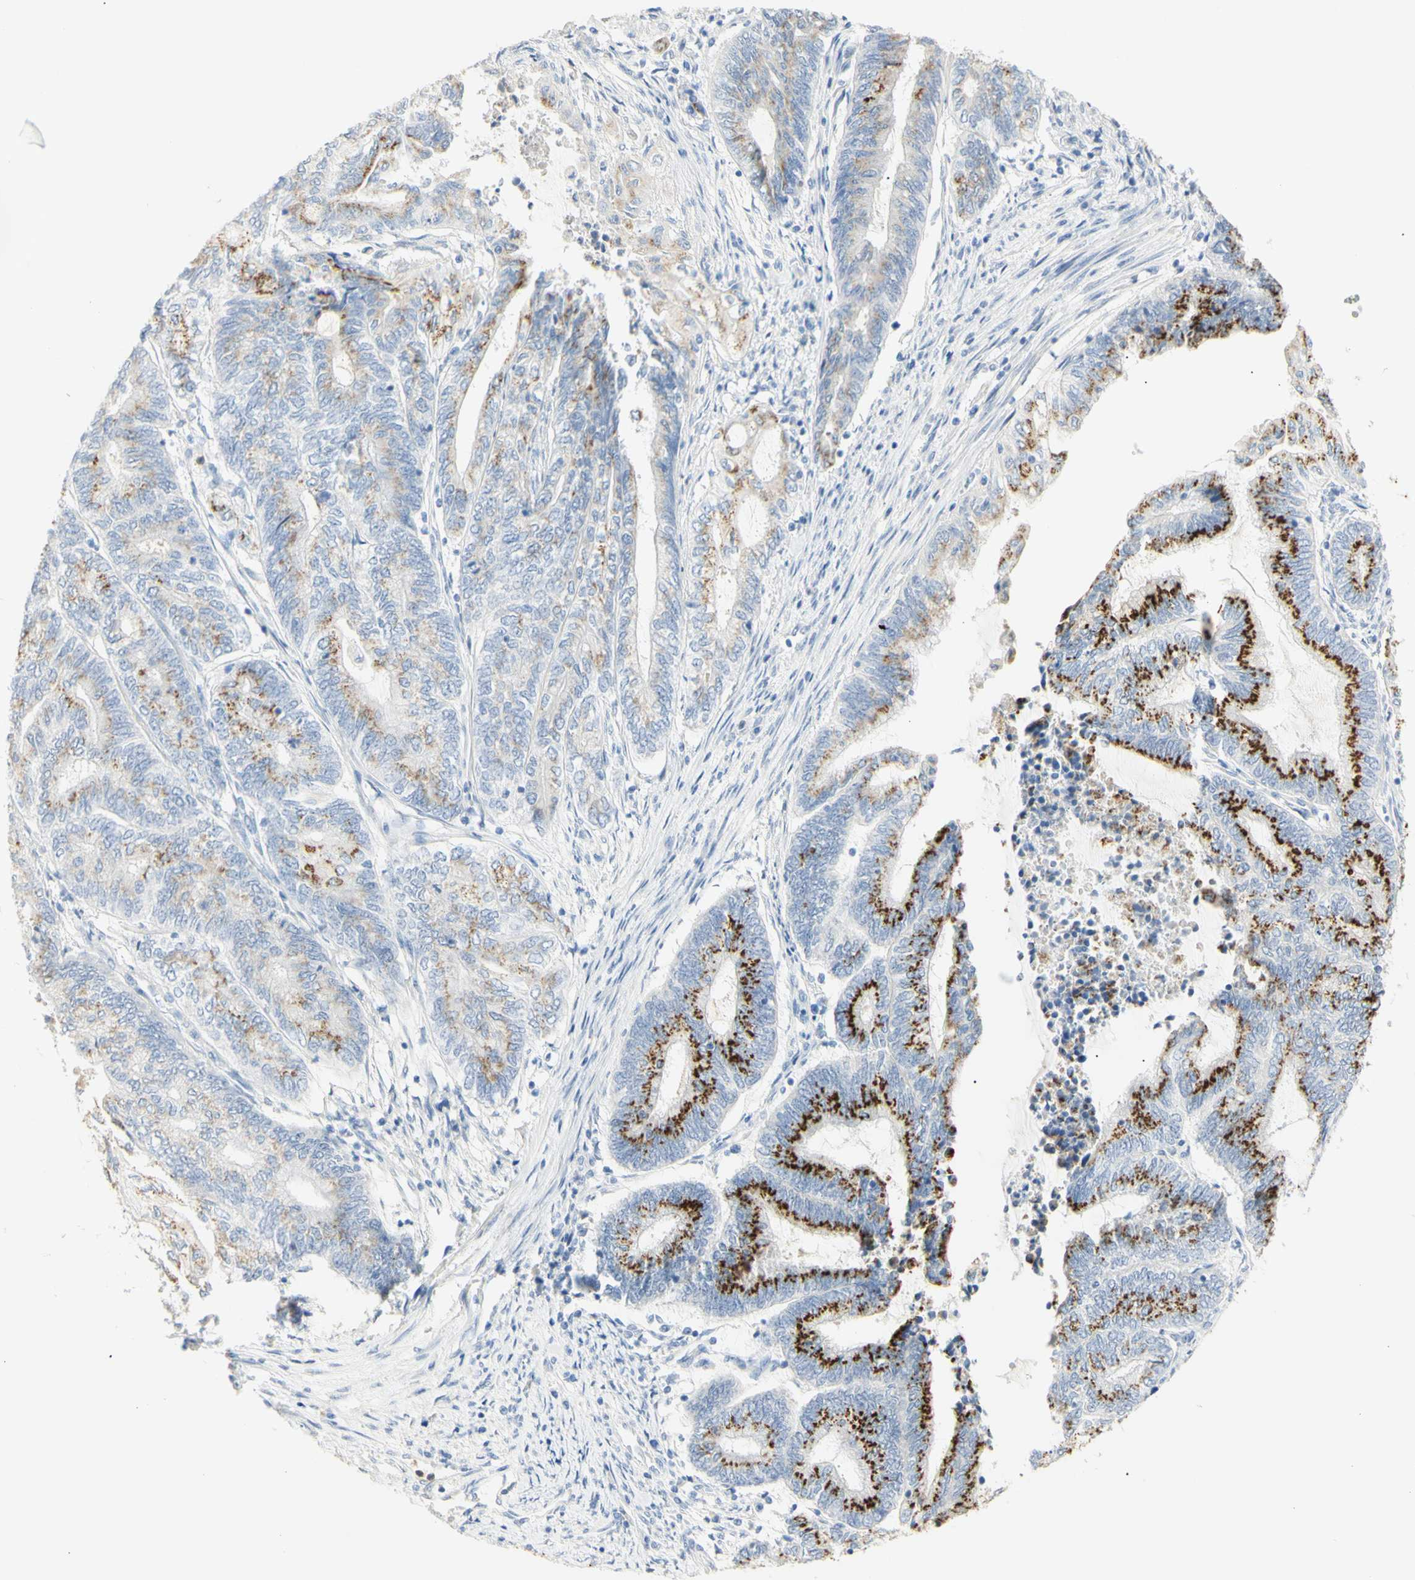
{"staining": {"intensity": "strong", "quantity": "25%-75%", "location": "cytoplasmic/membranous"}, "tissue": "endometrial cancer", "cell_type": "Tumor cells", "image_type": "cancer", "snomed": [{"axis": "morphology", "description": "Adenocarcinoma, NOS"}, {"axis": "topography", "description": "Uterus"}, {"axis": "topography", "description": "Endometrium"}], "caption": "Human endometrial cancer stained for a protein (brown) displays strong cytoplasmic/membranous positive staining in about 25%-75% of tumor cells.", "gene": "B4GALNT3", "patient": {"sex": "female", "age": 70}}